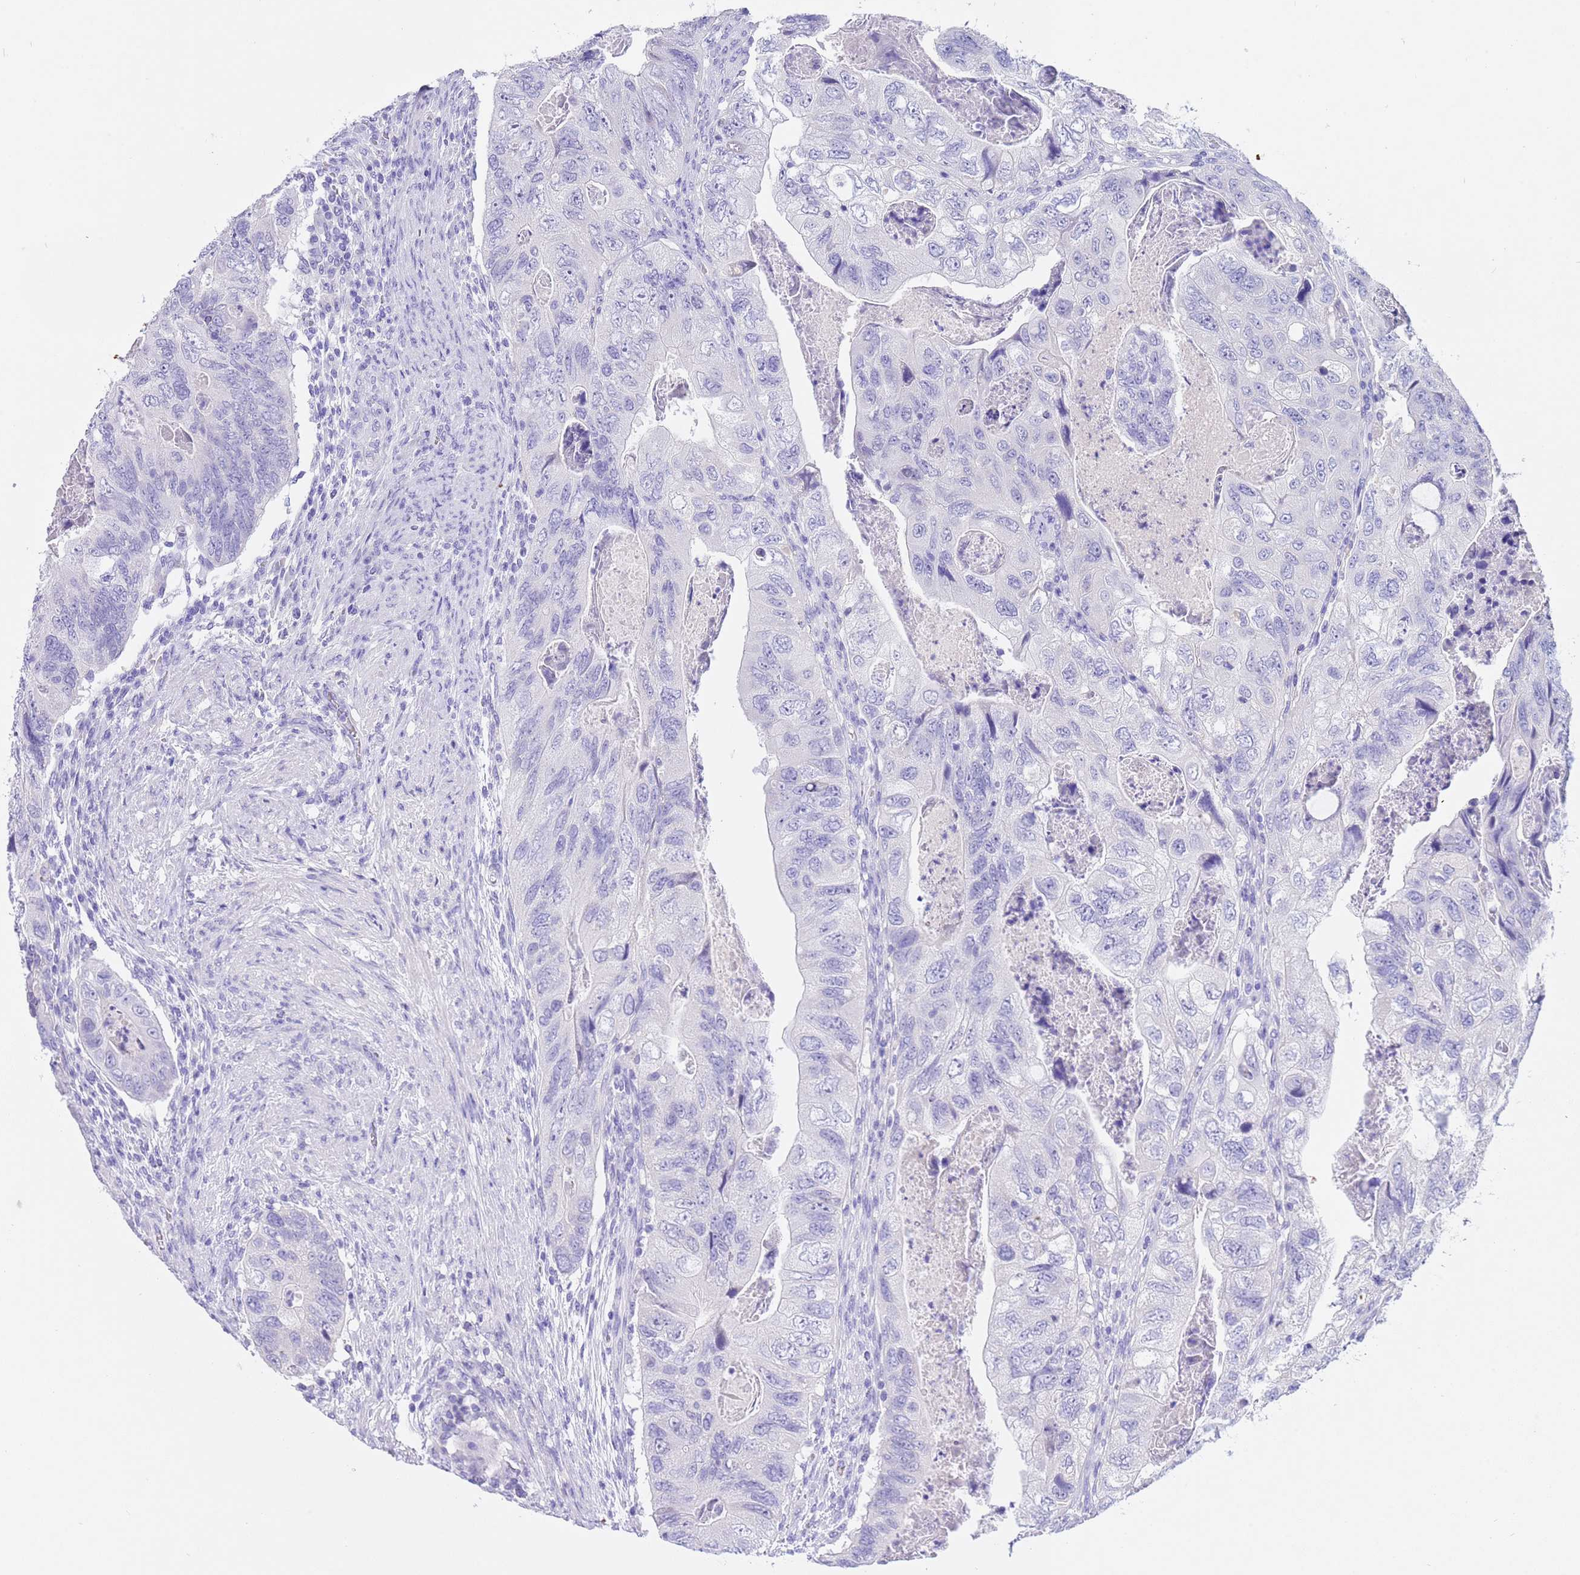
{"staining": {"intensity": "negative", "quantity": "none", "location": "none"}, "tissue": "colorectal cancer", "cell_type": "Tumor cells", "image_type": "cancer", "snomed": [{"axis": "morphology", "description": "Adenocarcinoma, NOS"}, {"axis": "topography", "description": "Rectum"}], "caption": "IHC micrograph of neoplastic tissue: human adenocarcinoma (colorectal) stained with DAB reveals no significant protein positivity in tumor cells.", "gene": "CPB1", "patient": {"sex": "male", "age": 63}}